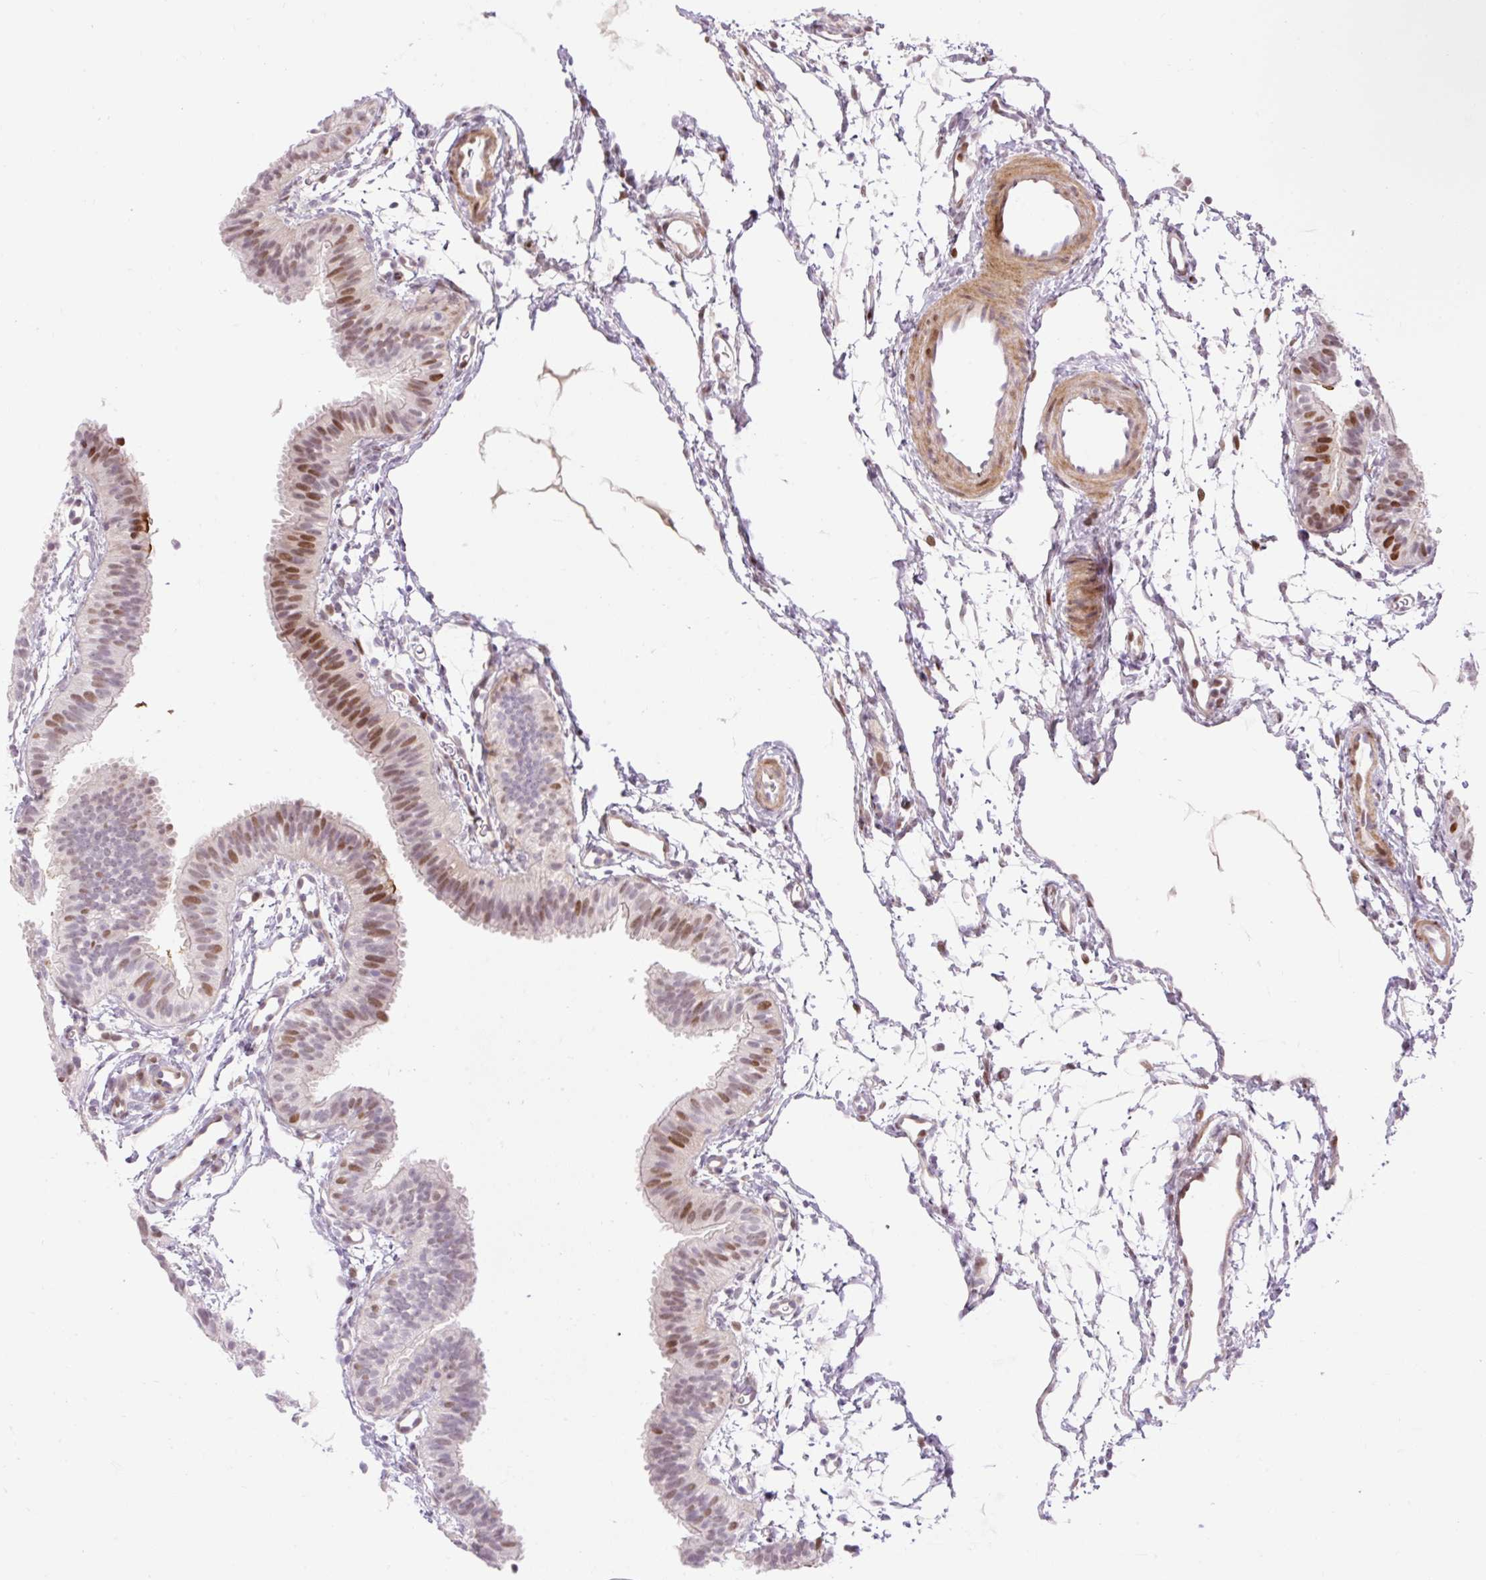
{"staining": {"intensity": "strong", "quantity": "25%-75%", "location": "nuclear"}, "tissue": "fallopian tube", "cell_type": "Glandular cells", "image_type": "normal", "snomed": [{"axis": "morphology", "description": "Normal tissue, NOS"}, {"axis": "topography", "description": "Fallopian tube"}], "caption": "This image shows immunohistochemistry staining of normal fallopian tube, with high strong nuclear expression in about 25%-75% of glandular cells.", "gene": "RIPPLY3", "patient": {"sex": "female", "age": 35}}